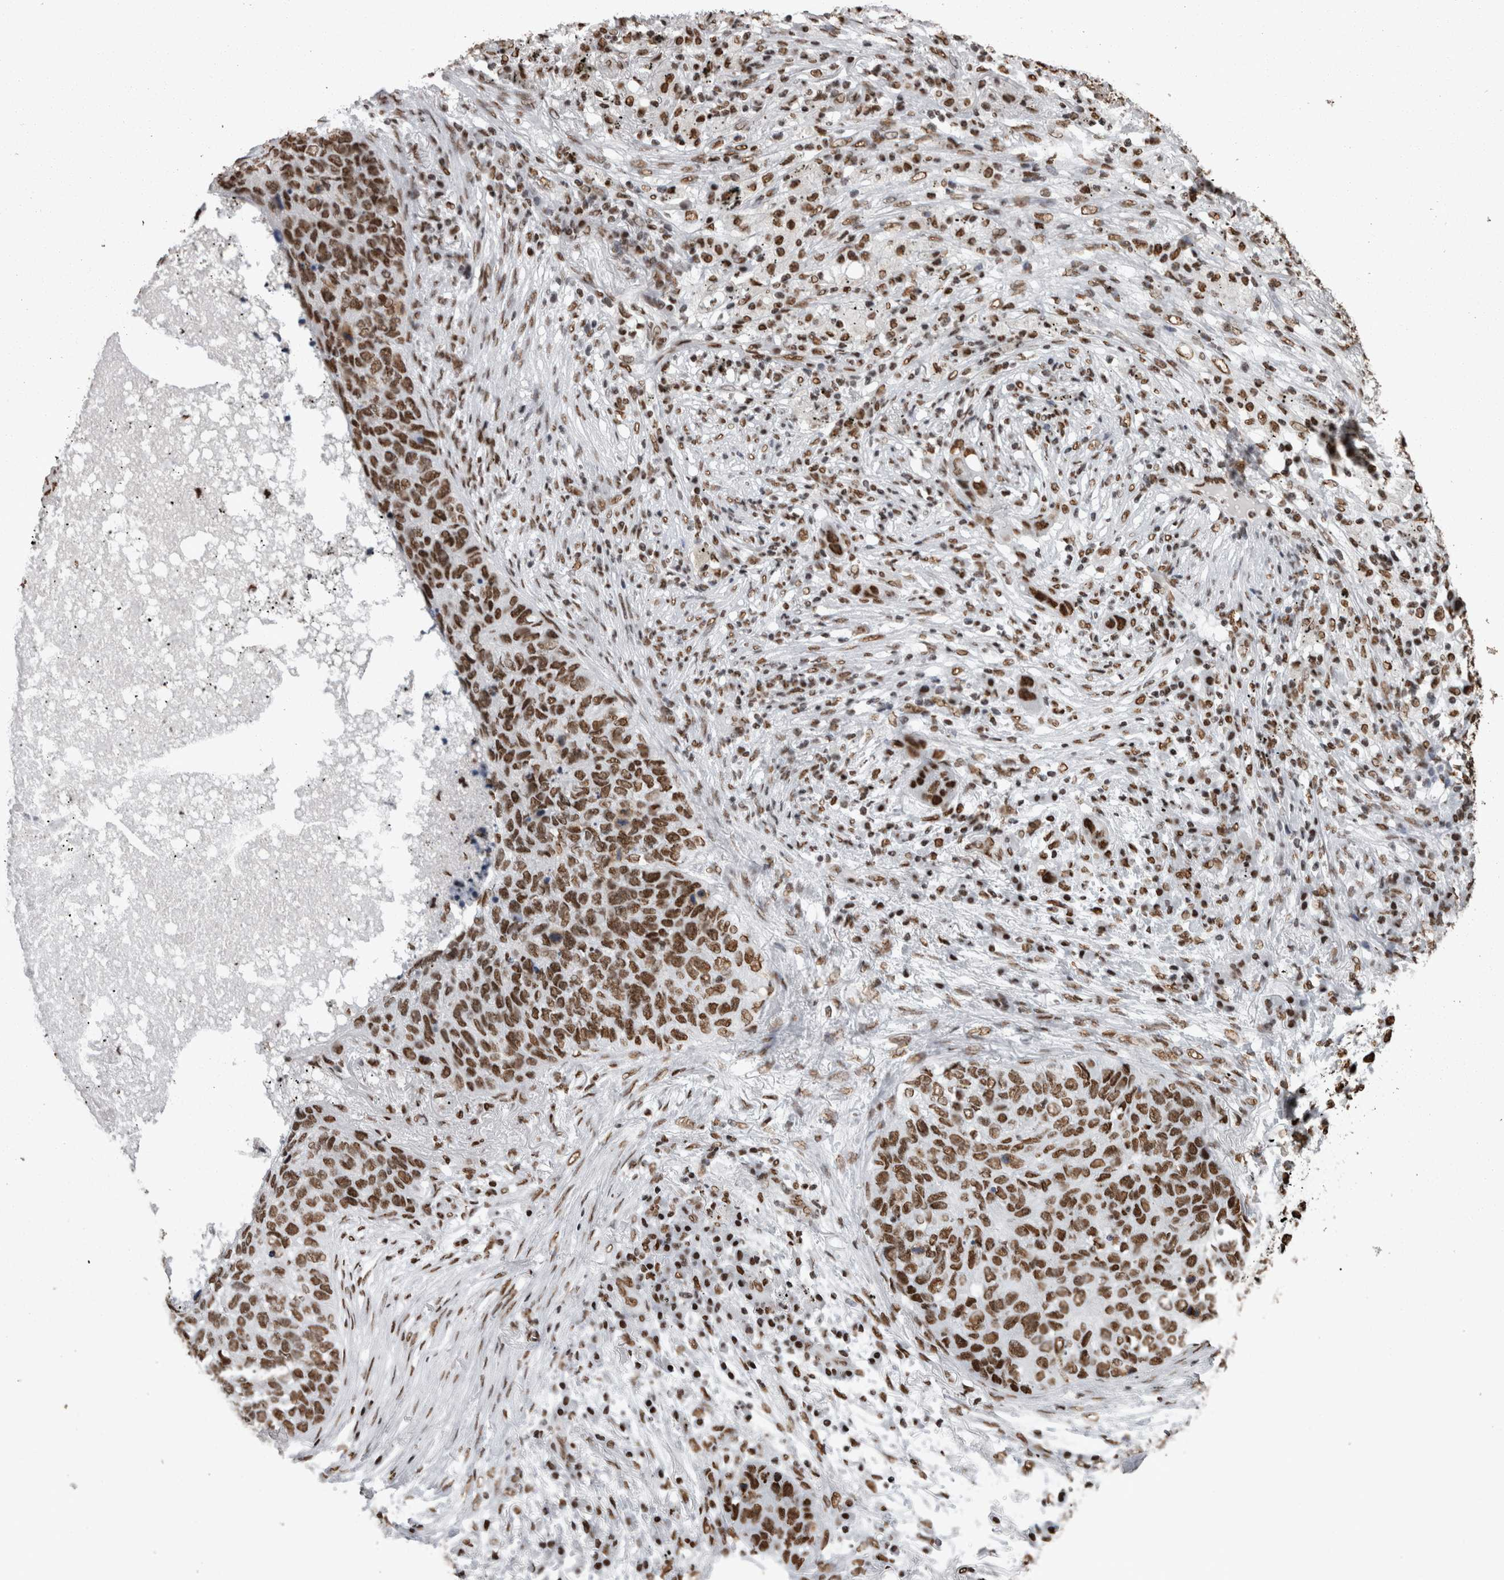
{"staining": {"intensity": "moderate", "quantity": ">75%", "location": "nuclear"}, "tissue": "lung cancer", "cell_type": "Tumor cells", "image_type": "cancer", "snomed": [{"axis": "morphology", "description": "Squamous cell carcinoma, NOS"}, {"axis": "topography", "description": "Lung"}], "caption": "DAB immunohistochemical staining of human lung cancer (squamous cell carcinoma) demonstrates moderate nuclear protein positivity in about >75% of tumor cells.", "gene": "HNRNPM", "patient": {"sex": "female", "age": 63}}